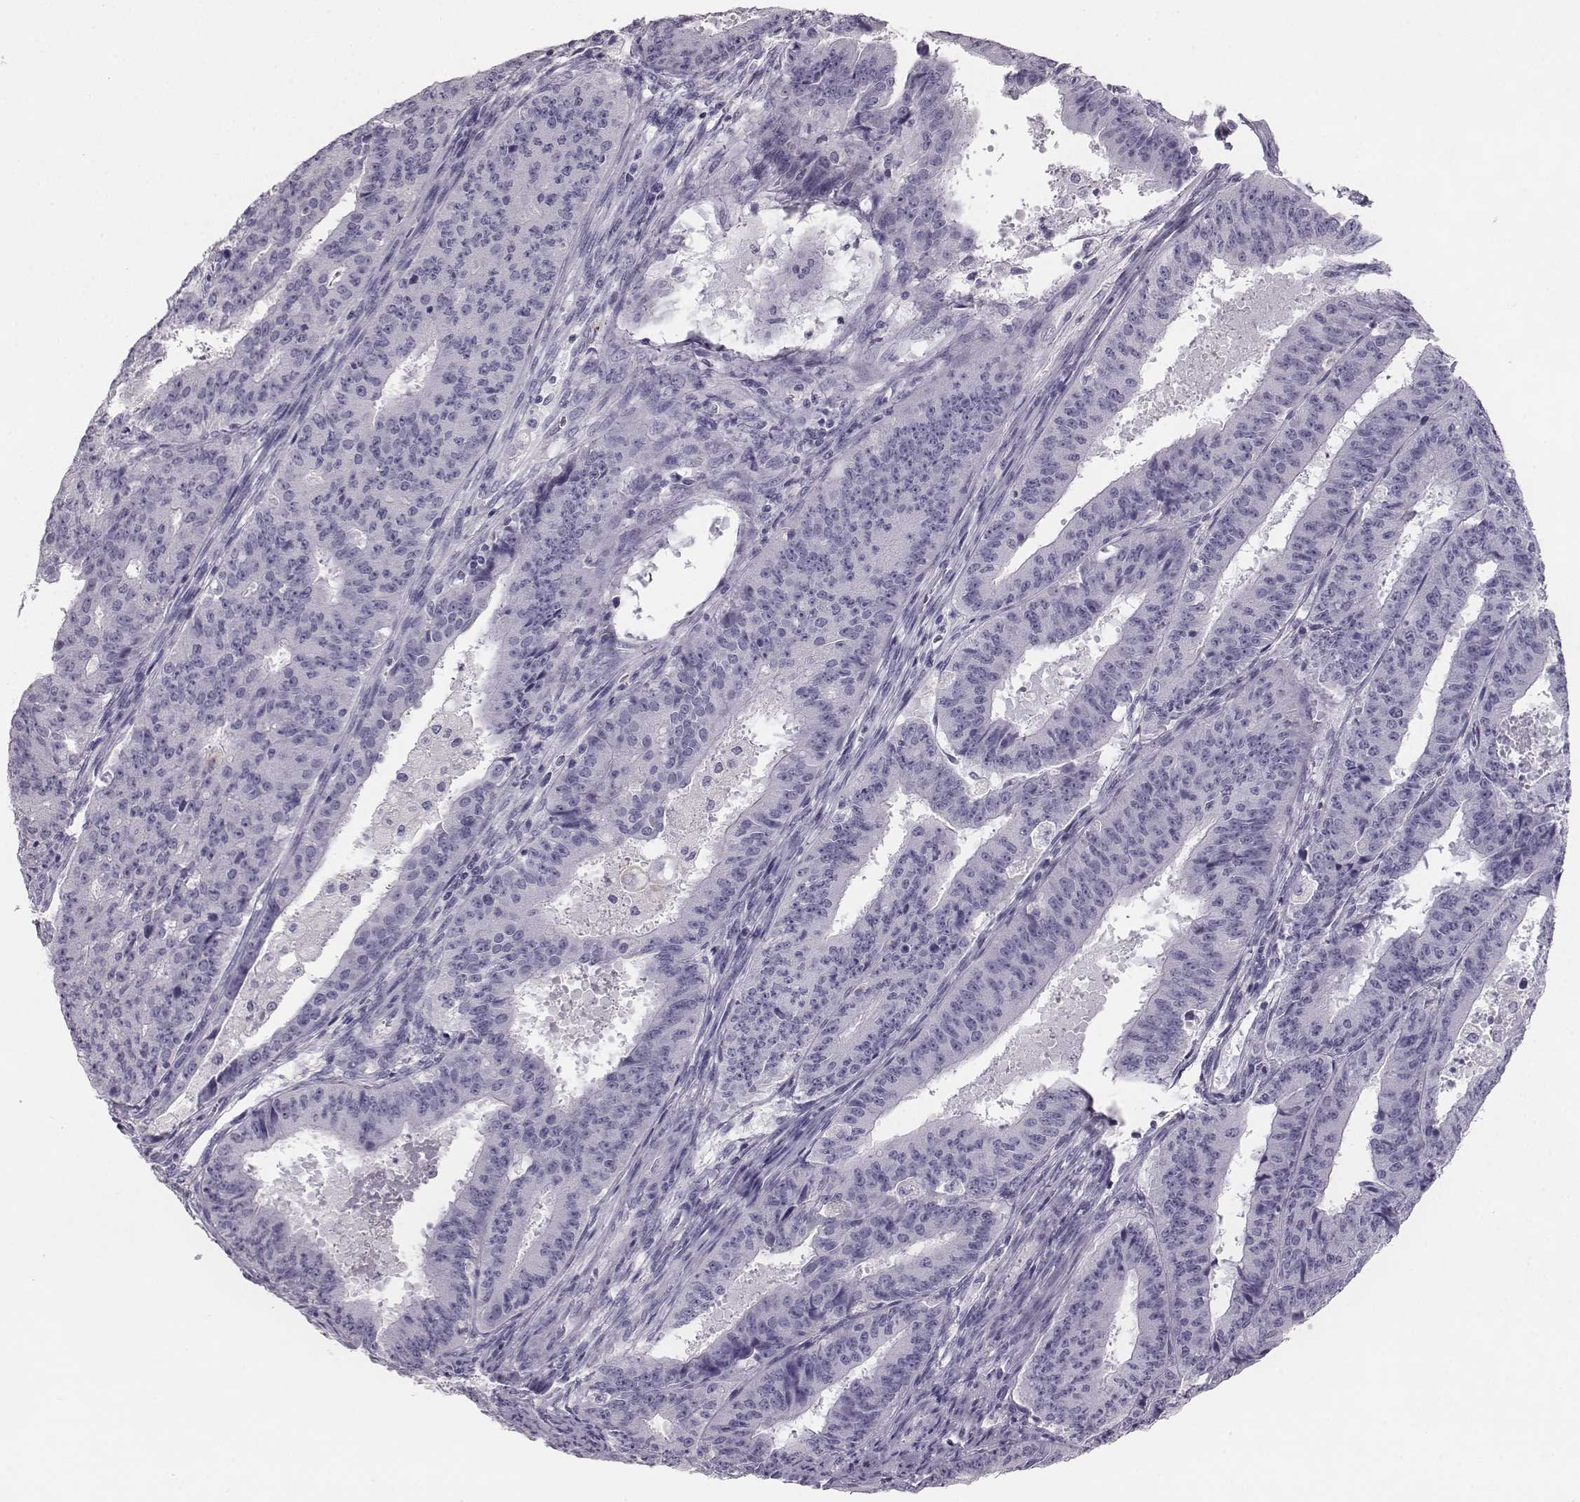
{"staining": {"intensity": "negative", "quantity": "none", "location": "none"}, "tissue": "ovarian cancer", "cell_type": "Tumor cells", "image_type": "cancer", "snomed": [{"axis": "morphology", "description": "Carcinoma, endometroid"}, {"axis": "topography", "description": "Ovary"}], "caption": "Immunohistochemical staining of ovarian cancer (endometroid carcinoma) shows no significant expression in tumor cells.", "gene": "NPTXR", "patient": {"sex": "female", "age": 42}}